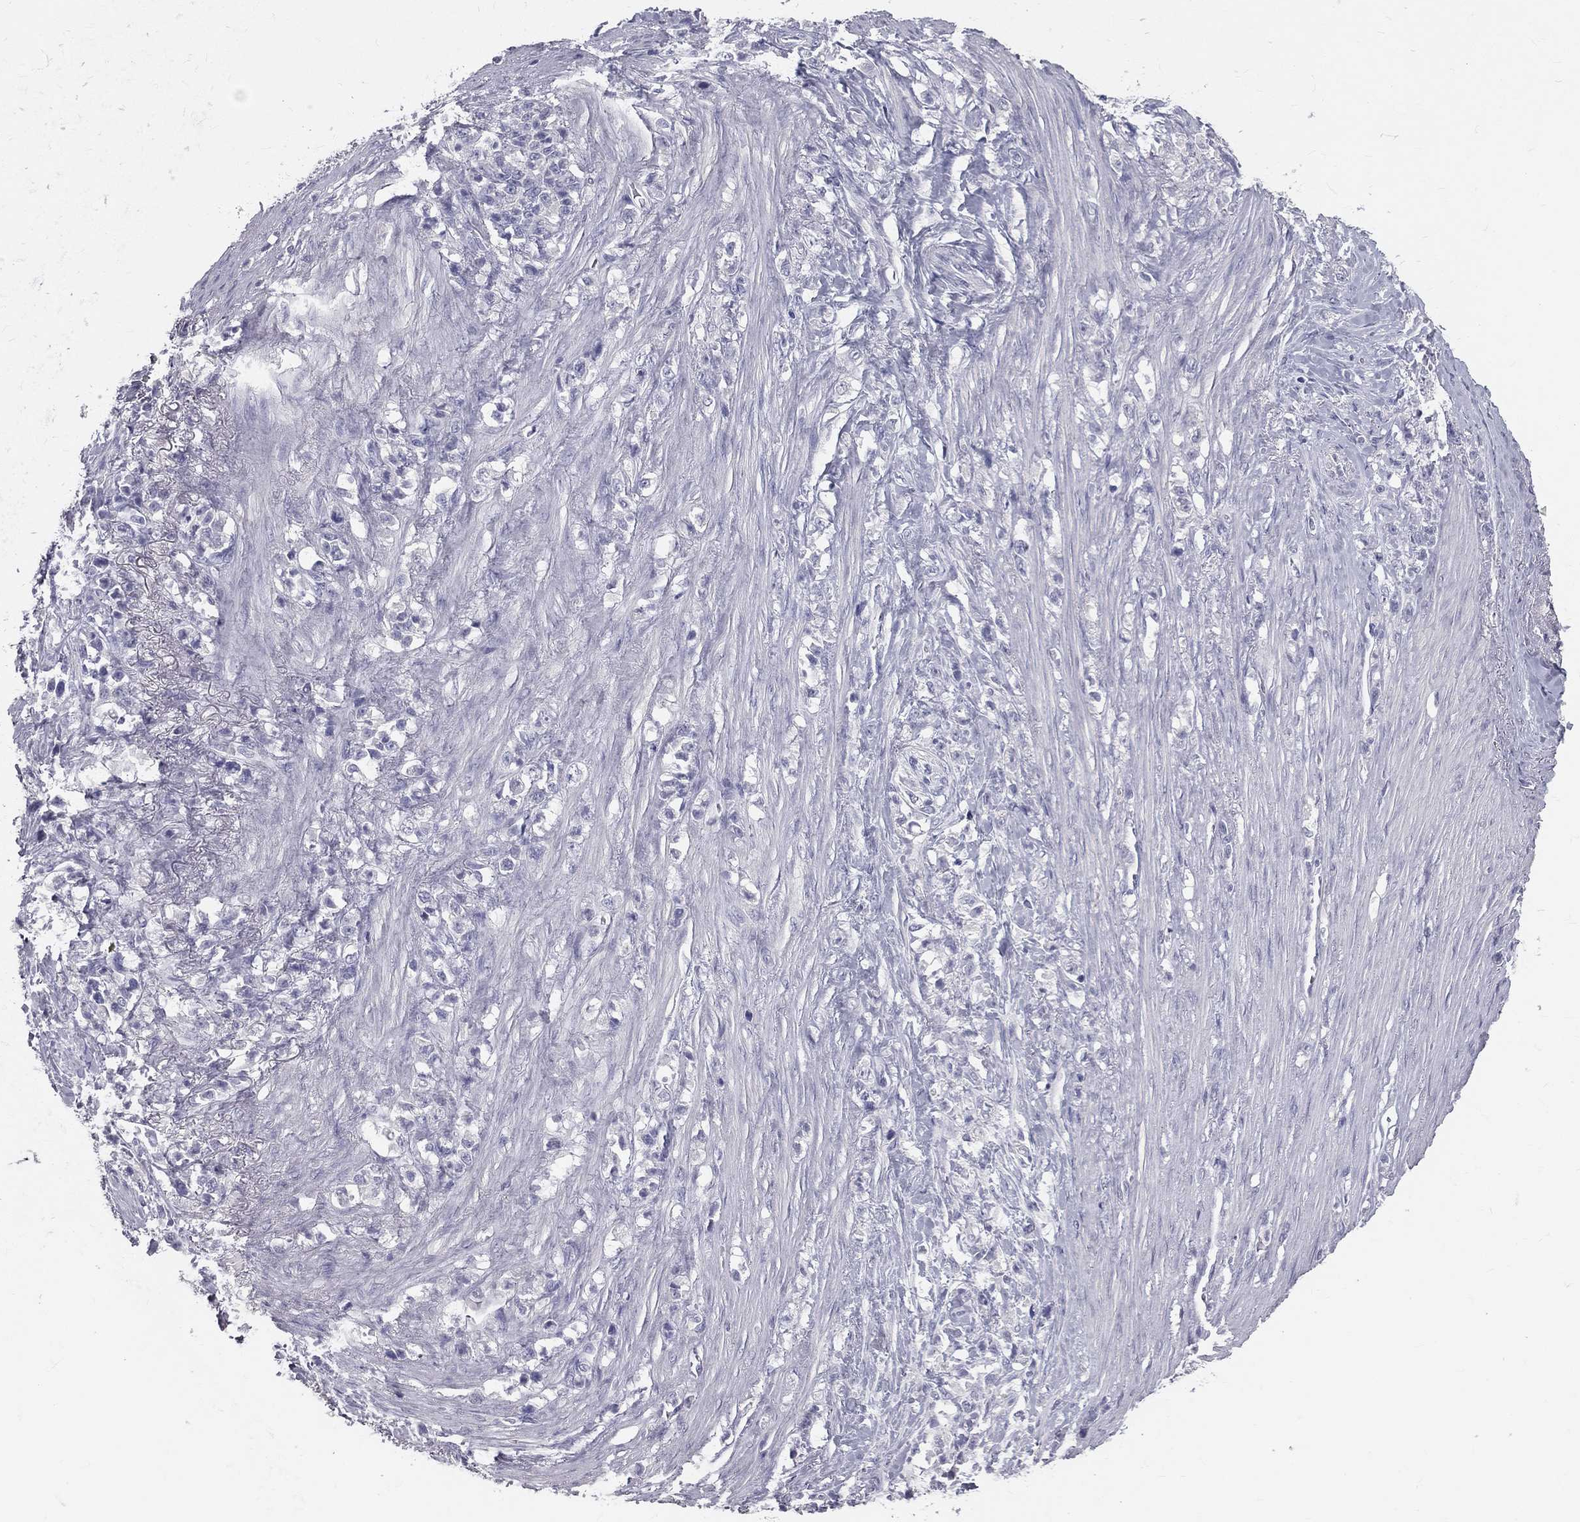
{"staining": {"intensity": "negative", "quantity": "none", "location": "none"}, "tissue": "stomach cancer", "cell_type": "Tumor cells", "image_type": "cancer", "snomed": [{"axis": "morphology", "description": "Adenocarcinoma, NOS"}, {"axis": "topography", "description": "Stomach, lower"}], "caption": "Tumor cells show no significant protein expression in stomach adenocarcinoma.", "gene": "TFPI2", "patient": {"sex": "male", "age": 88}}